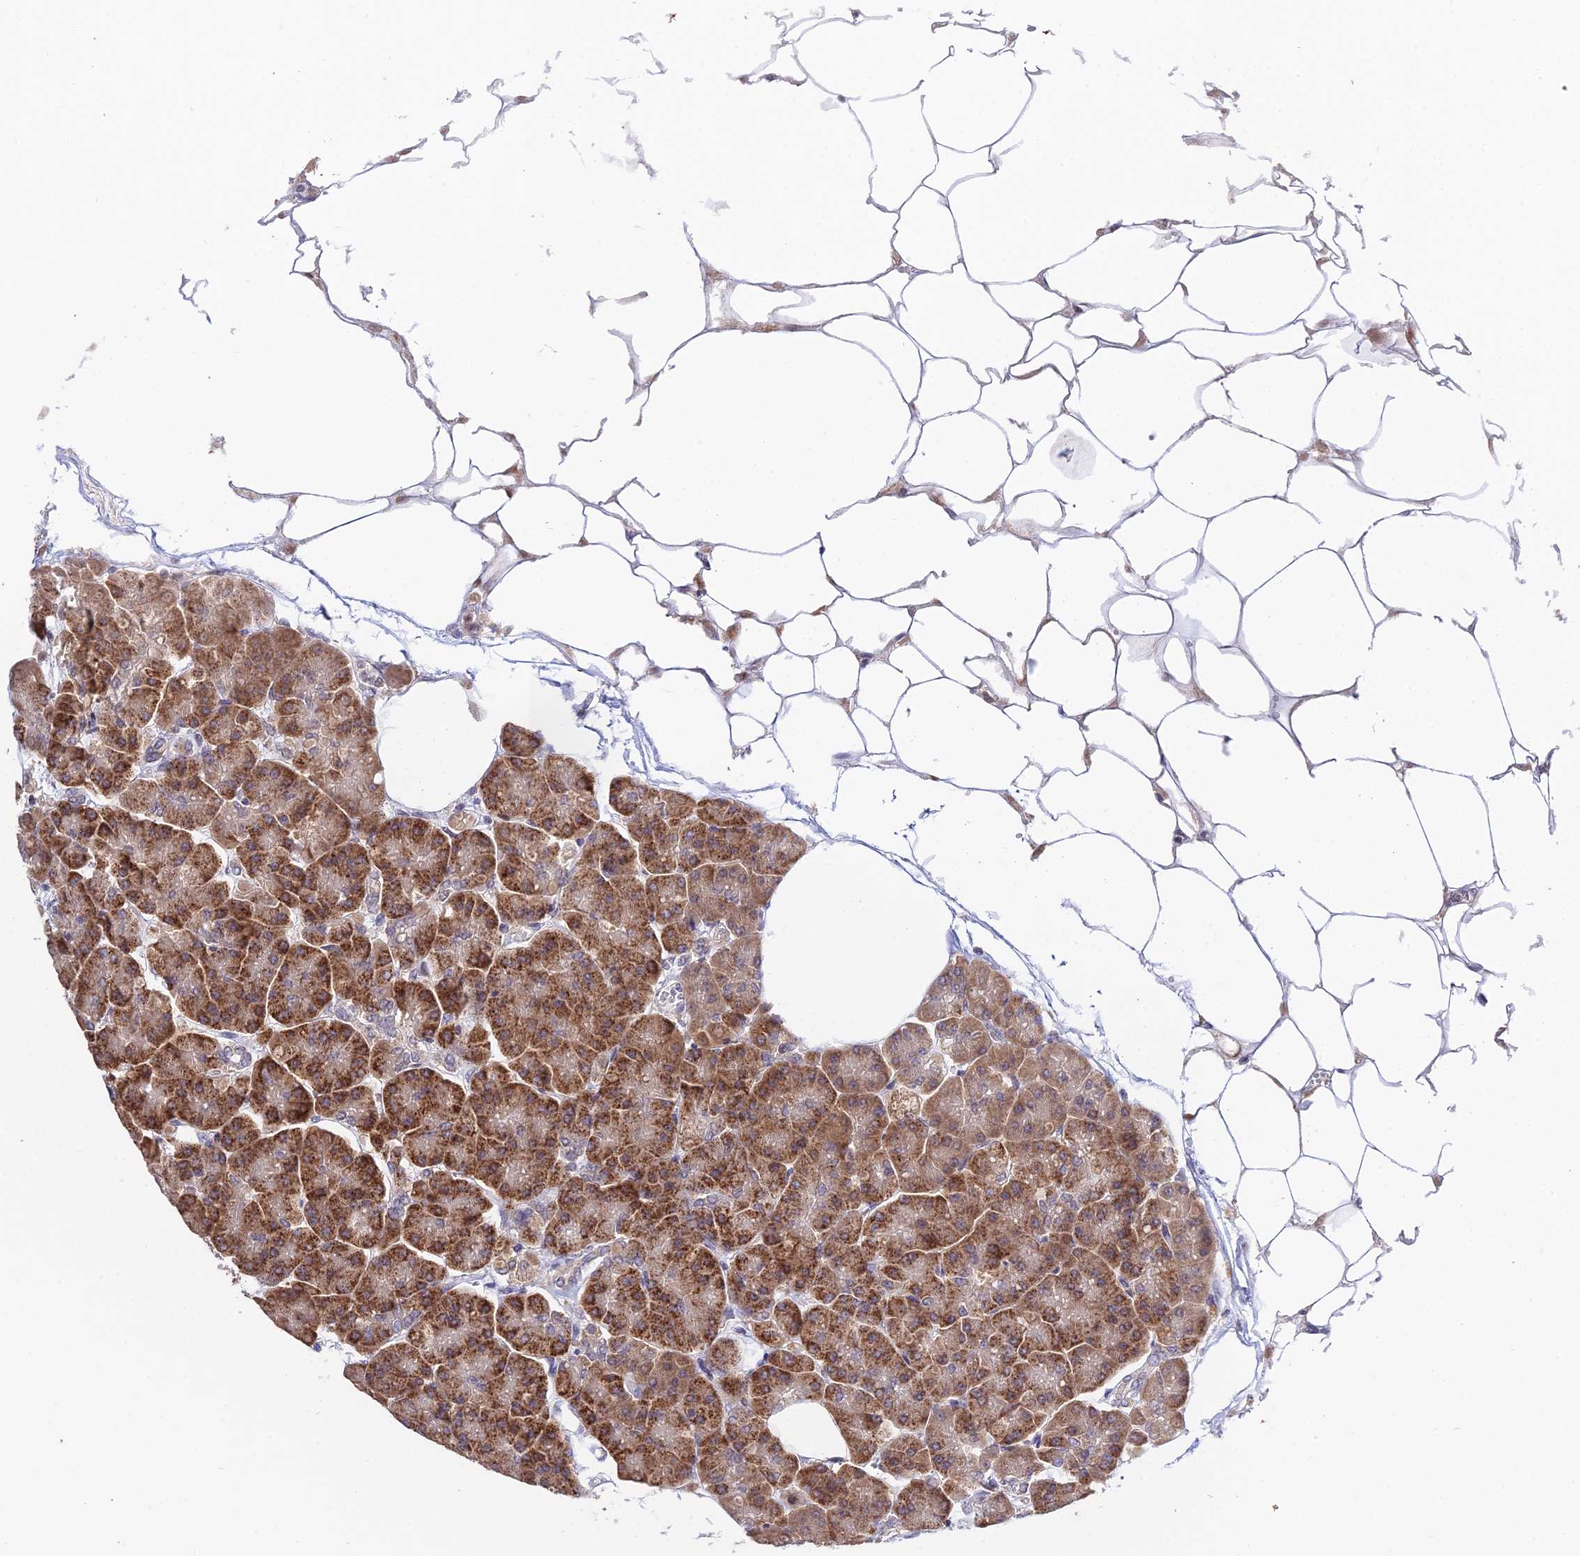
{"staining": {"intensity": "moderate", "quantity": ">75%", "location": "cytoplasmic/membranous"}, "tissue": "pancreas", "cell_type": "Exocrine glandular cells", "image_type": "normal", "snomed": [{"axis": "morphology", "description": "Normal tissue, NOS"}, {"axis": "topography", "description": "Pancreas"}], "caption": "A medium amount of moderate cytoplasmic/membranous expression is seen in approximately >75% of exocrine glandular cells in unremarkable pancreas.", "gene": "TEKT1", "patient": {"sex": "female", "age": 70}}